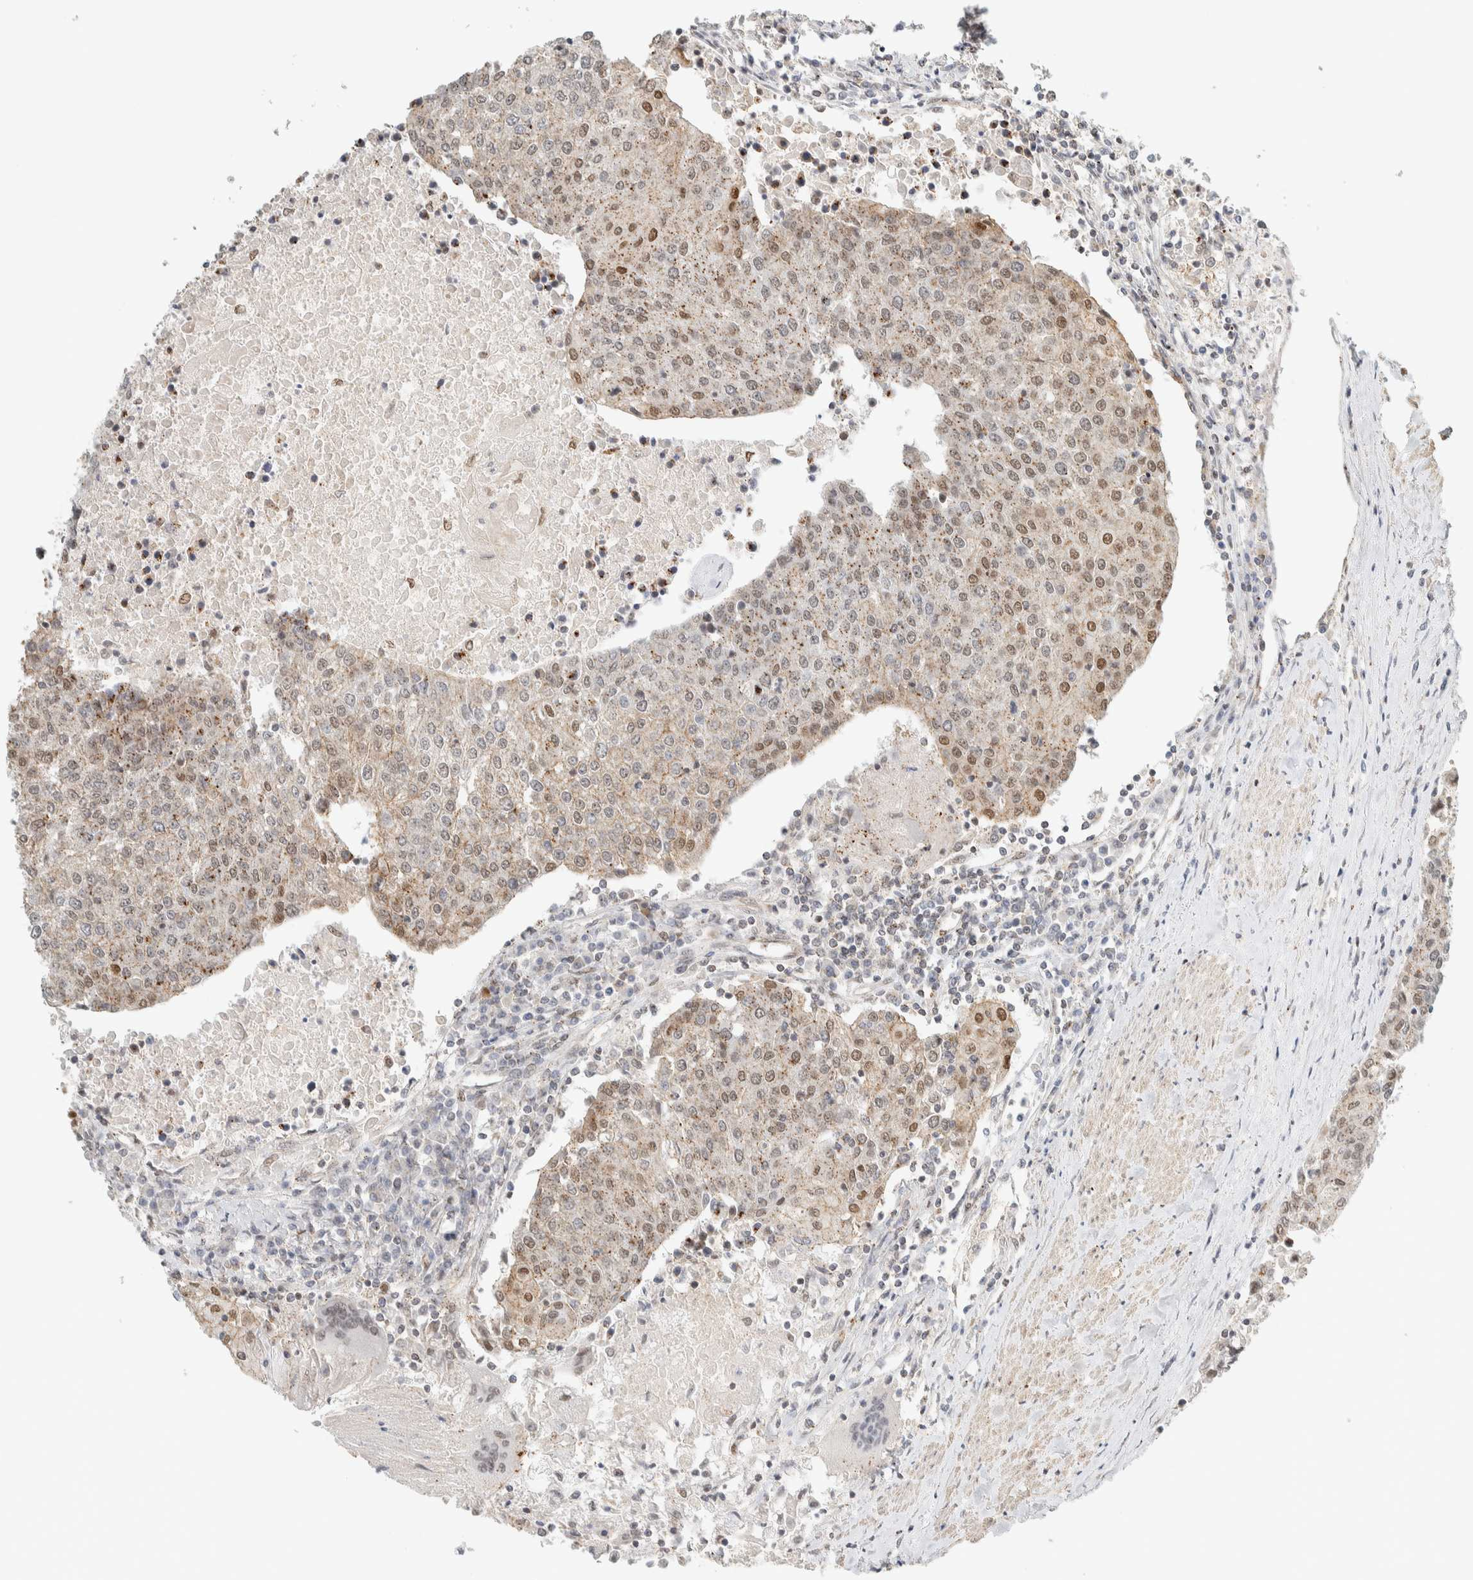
{"staining": {"intensity": "weak", "quantity": ">75%", "location": "cytoplasmic/membranous,nuclear"}, "tissue": "urothelial cancer", "cell_type": "Tumor cells", "image_type": "cancer", "snomed": [{"axis": "morphology", "description": "Urothelial carcinoma, High grade"}, {"axis": "topography", "description": "Urinary bladder"}], "caption": "Urothelial carcinoma (high-grade) was stained to show a protein in brown. There is low levels of weak cytoplasmic/membranous and nuclear staining in approximately >75% of tumor cells.", "gene": "TFE3", "patient": {"sex": "female", "age": 85}}